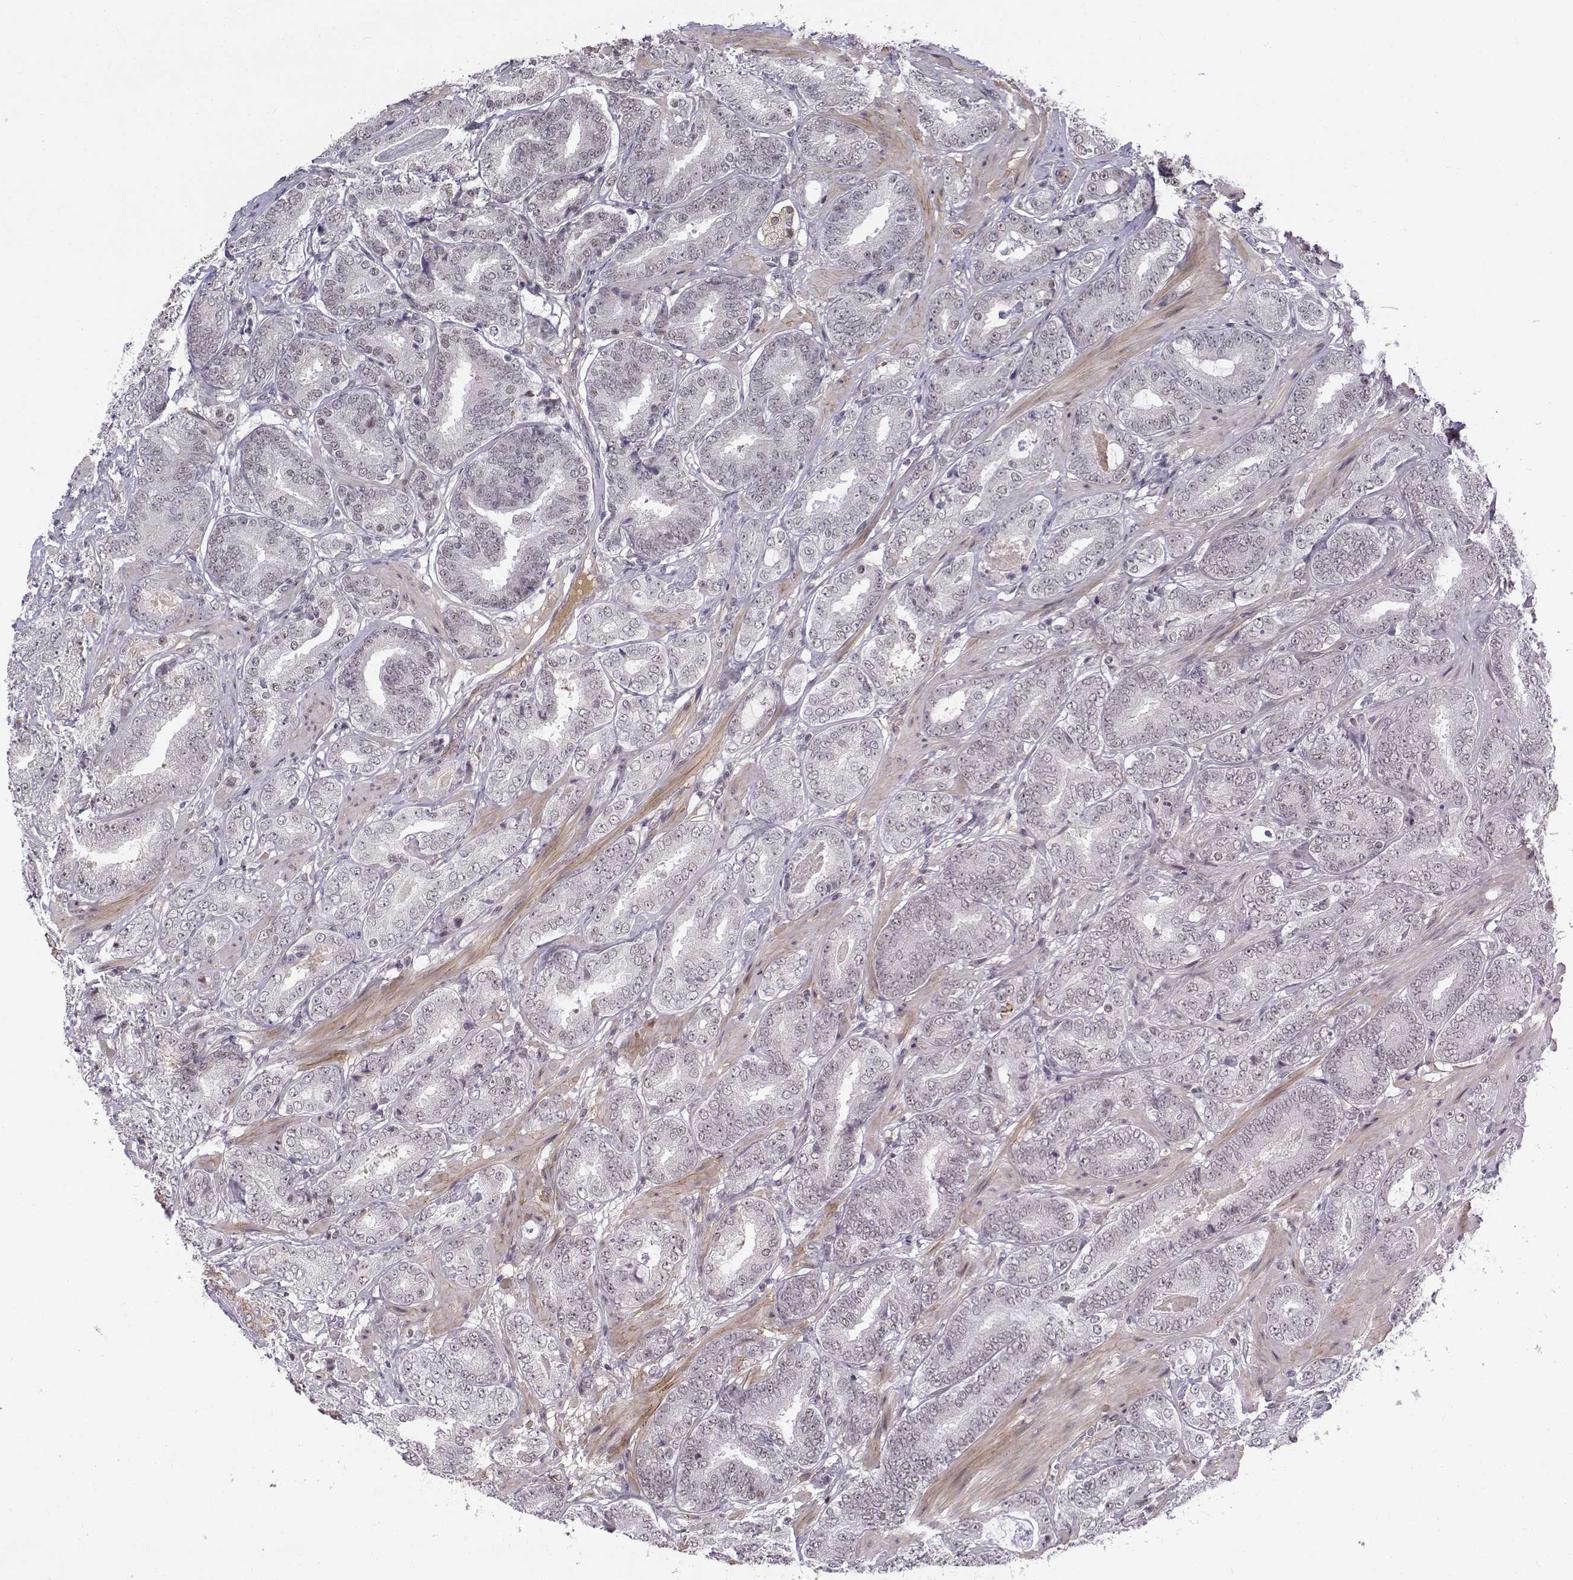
{"staining": {"intensity": "negative", "quantity": "none", "location": "none"}, "tissue": "prostate cancer", "cell_type": "Tumor cells", "image_type": "cancer", "snomed": [{"axis": "morphology", "description": "Adenocarcinoma, Low grade"}, {"axis": "topography", "description": "Prostate"}], "caption": "Immunohistochemistry micrograph of low-grade adenocarcinoma (prostate) stained for a protein (brown), which exhibits no positivity in tumor cells.", "gene": "ITGA7", "patient": {"sex": "male", "age": 60}}